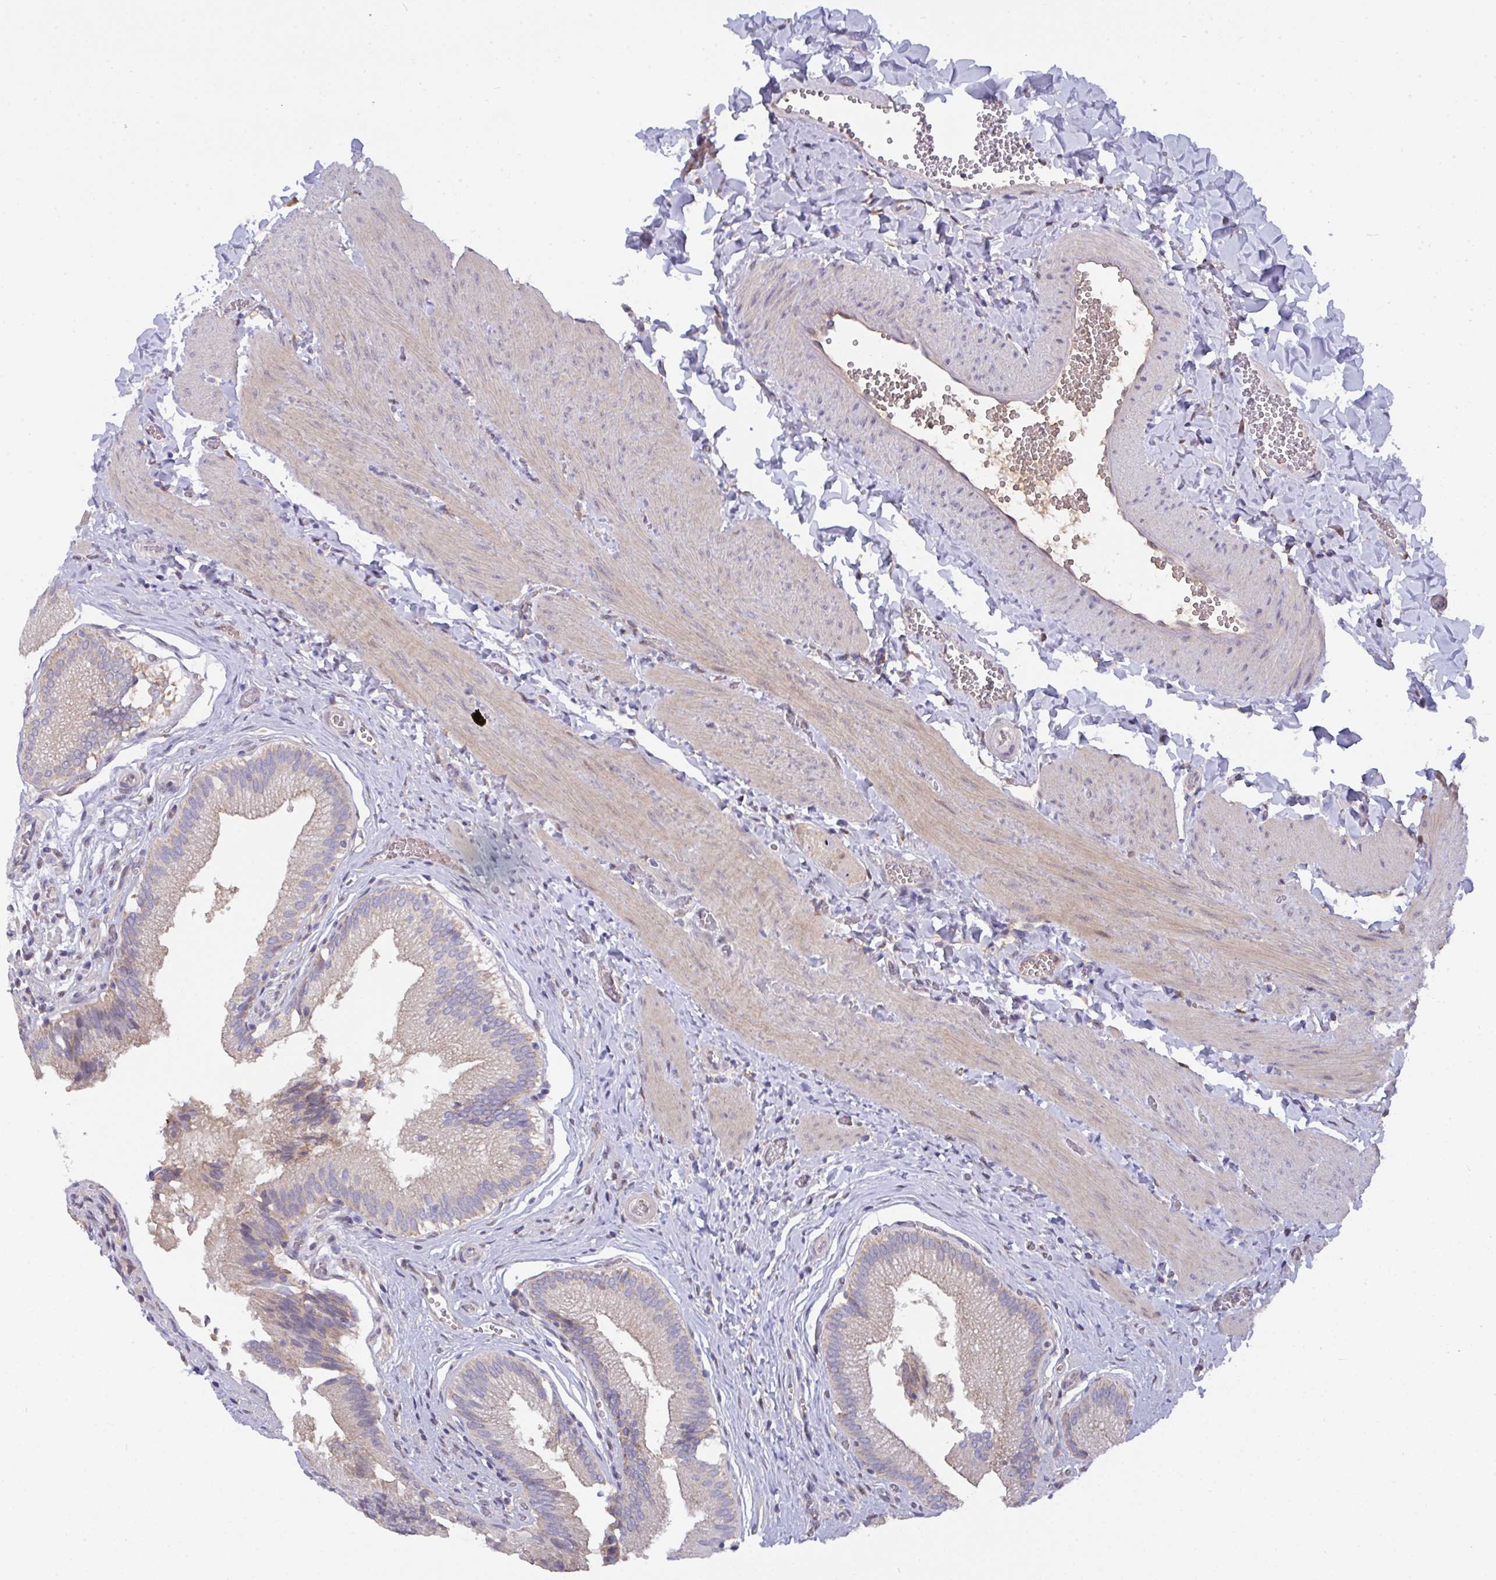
{"staining": {"intensity": "weak", "quantity": "25%-75%", "location": "cytoplasmic/membranous"}, "tissue": "gallbladder", "cell_type": "Glandular cells", "image_type": "normal", "snomed": [{"axis": "morphology", "description": "Normal tissue, NOS"}, {"axis": "topography", "description": "Gallbladder"}], "caption": "This micrograph reveals IHC staining of unremarkable gallbladder, with low weak cytoplasmic/membranous expression in about 25%-75% of glandular cells.", "gene": "L3HYPDH", "patient": {"sex": "male", "age": 17}}